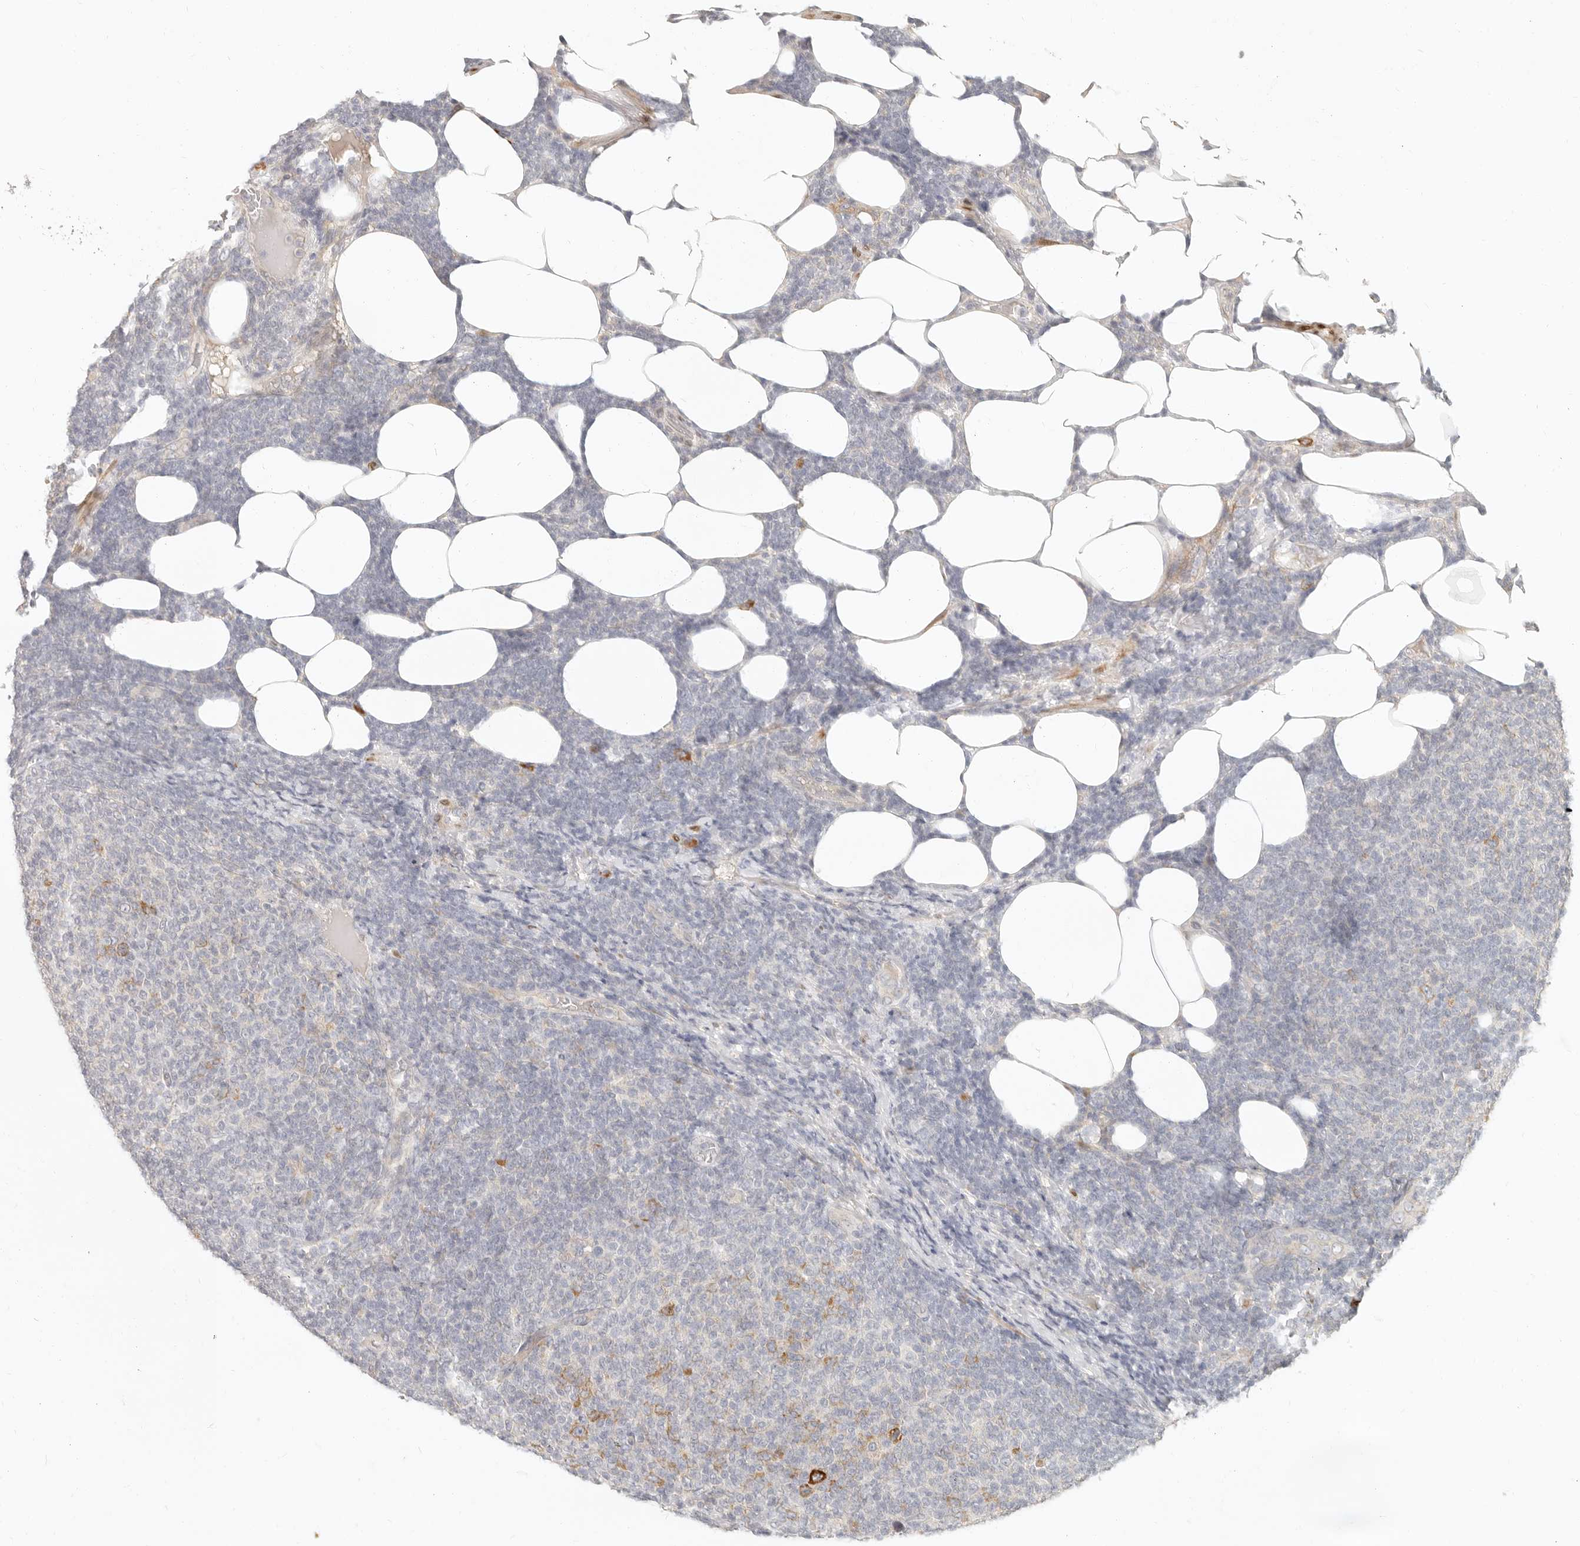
{"staining": {"intensity": "moderate", "quantity": "<25%", "location": "cytoplasmic/membranous"}, "tissue": "lymphoma", "cell_type": "Tumor cells", "image_type": "cancer", "snomed": [{"axis": "morphology", "description": "Malignant lymphoma, non-Hodgkin's type, Low grade"}, {"axis": "topography", "description": "Lymph node"}], "caption": "IHC (DAB (3,3'-diaminobenzidine)) staining of lymphoma displays moderate cytoplasmic/membranous protein positivity in approximately <25% of tumor cells.", "gene": "PABPC4", "patient": {"sex": "male", "age": 66}}